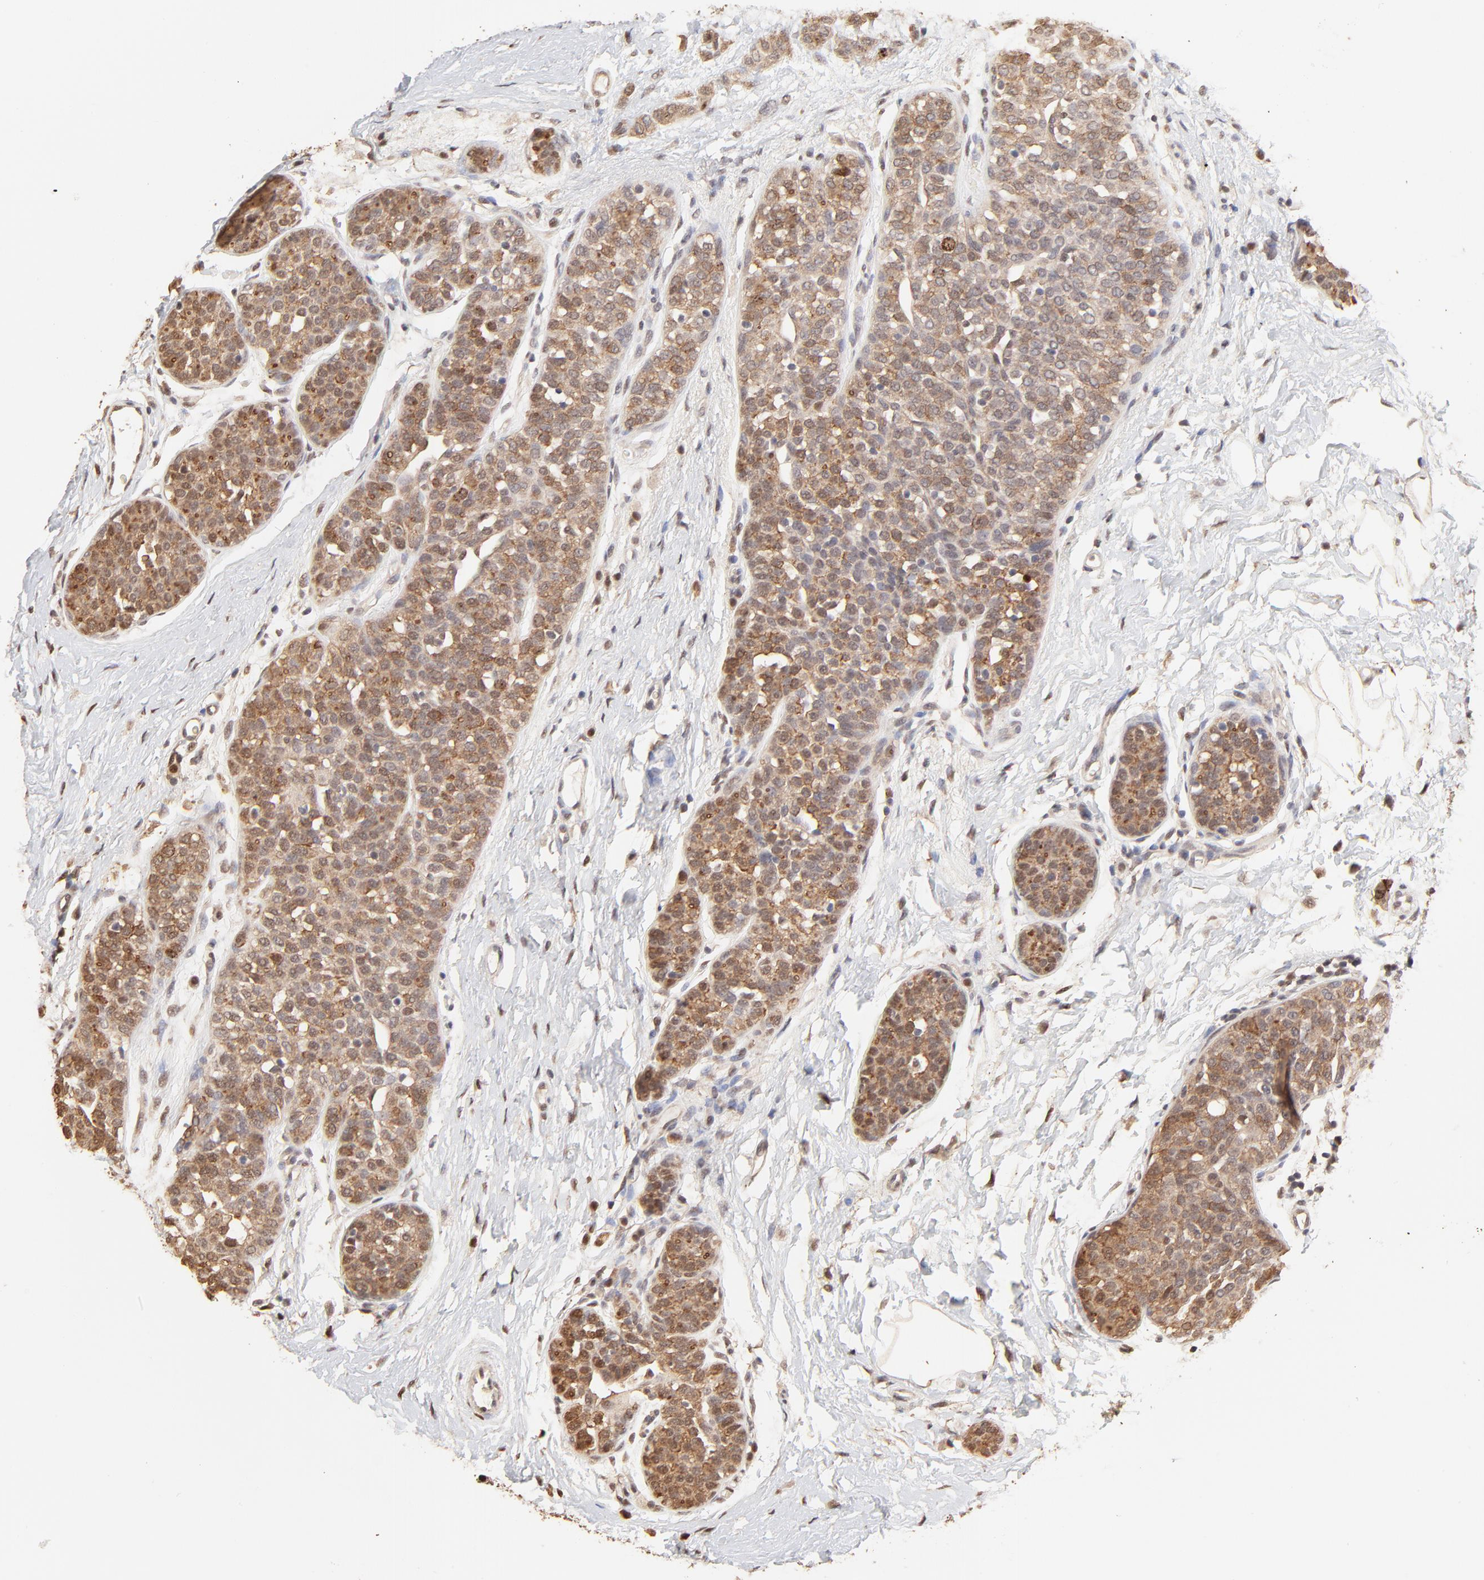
{"staining": {"intensity": "weak", "quantity": ">75%", "location": "cytoplasmic/membranous"}, "tissue": "breast cancer", "cell_type": "Tumor cells", "image_type": "cancer", "snomed": [{"axis": "morphology", "description": "Lobular carcinoma, in situ"}, {"axis": "morphology", "description": "Lobular carcinoma"}, {"axis": "topography", "description": "Breast"}], "caption": "A brown stain highlights weak cytoplasmic/membranous positivity of a protein in breast cancer tumor cells. (DAB IHC, brown staining for protein, blue staining for nuclei).", "gene": "BIRC5", "patient": {"sex": "female", "age": 41}}